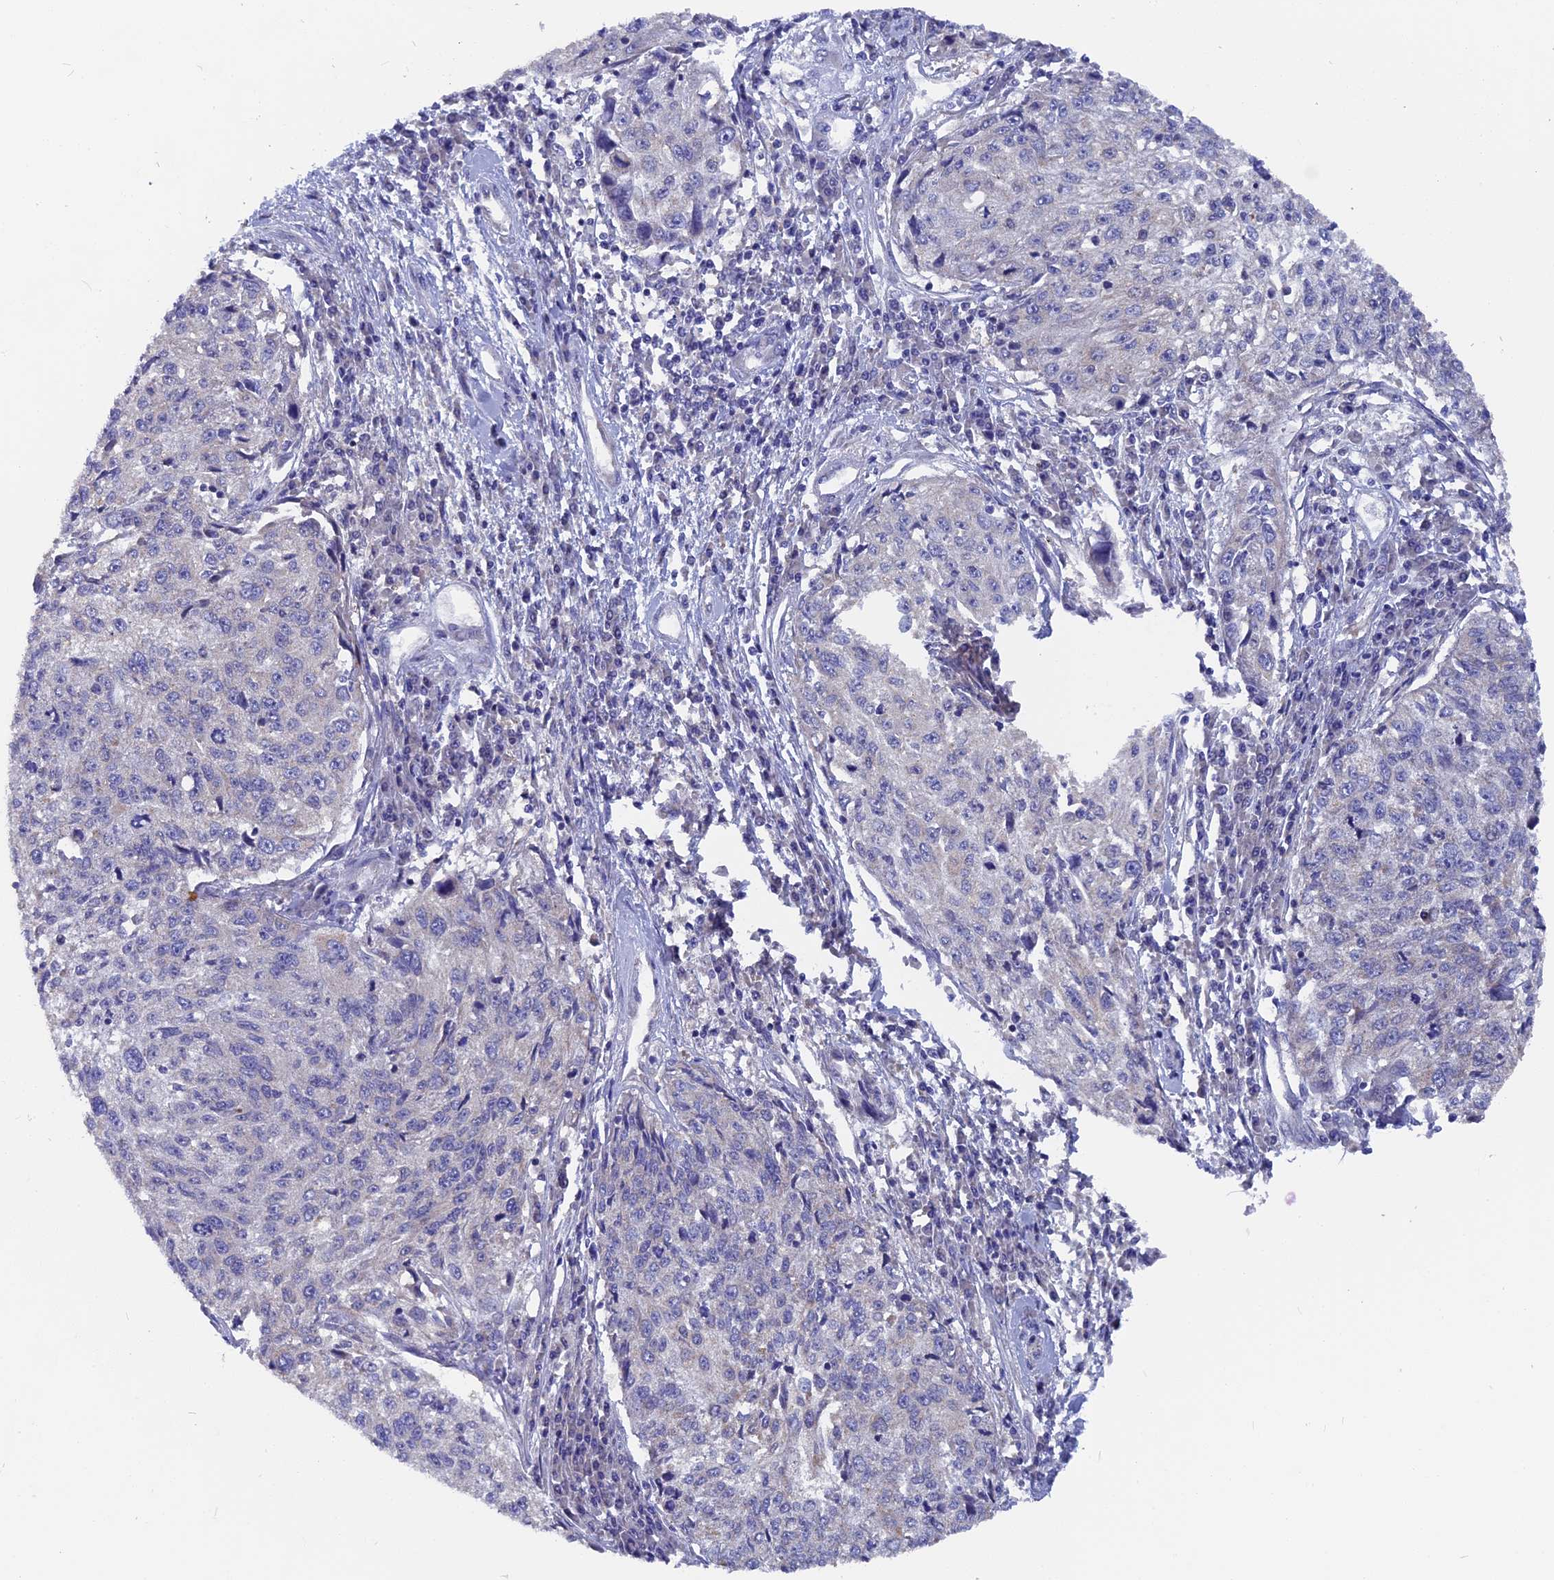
{"staining": {"intensity": "negative", "quantity": "none", "location": "none"}, "tissue": "cervical cancer", "cell_type": "Tumor cells", "image_type": "cancer", "snomed": [{"axis": "morphology", "description": "Squamous cell carcinoma, NOS"}, {"axis": "topography", "description": "Cervix"}], "caption": "Tumor cells are negative for protein expression in human cervical cancer.", "gene": "AK4", "patient": {"sex": "female", "age": 57}}